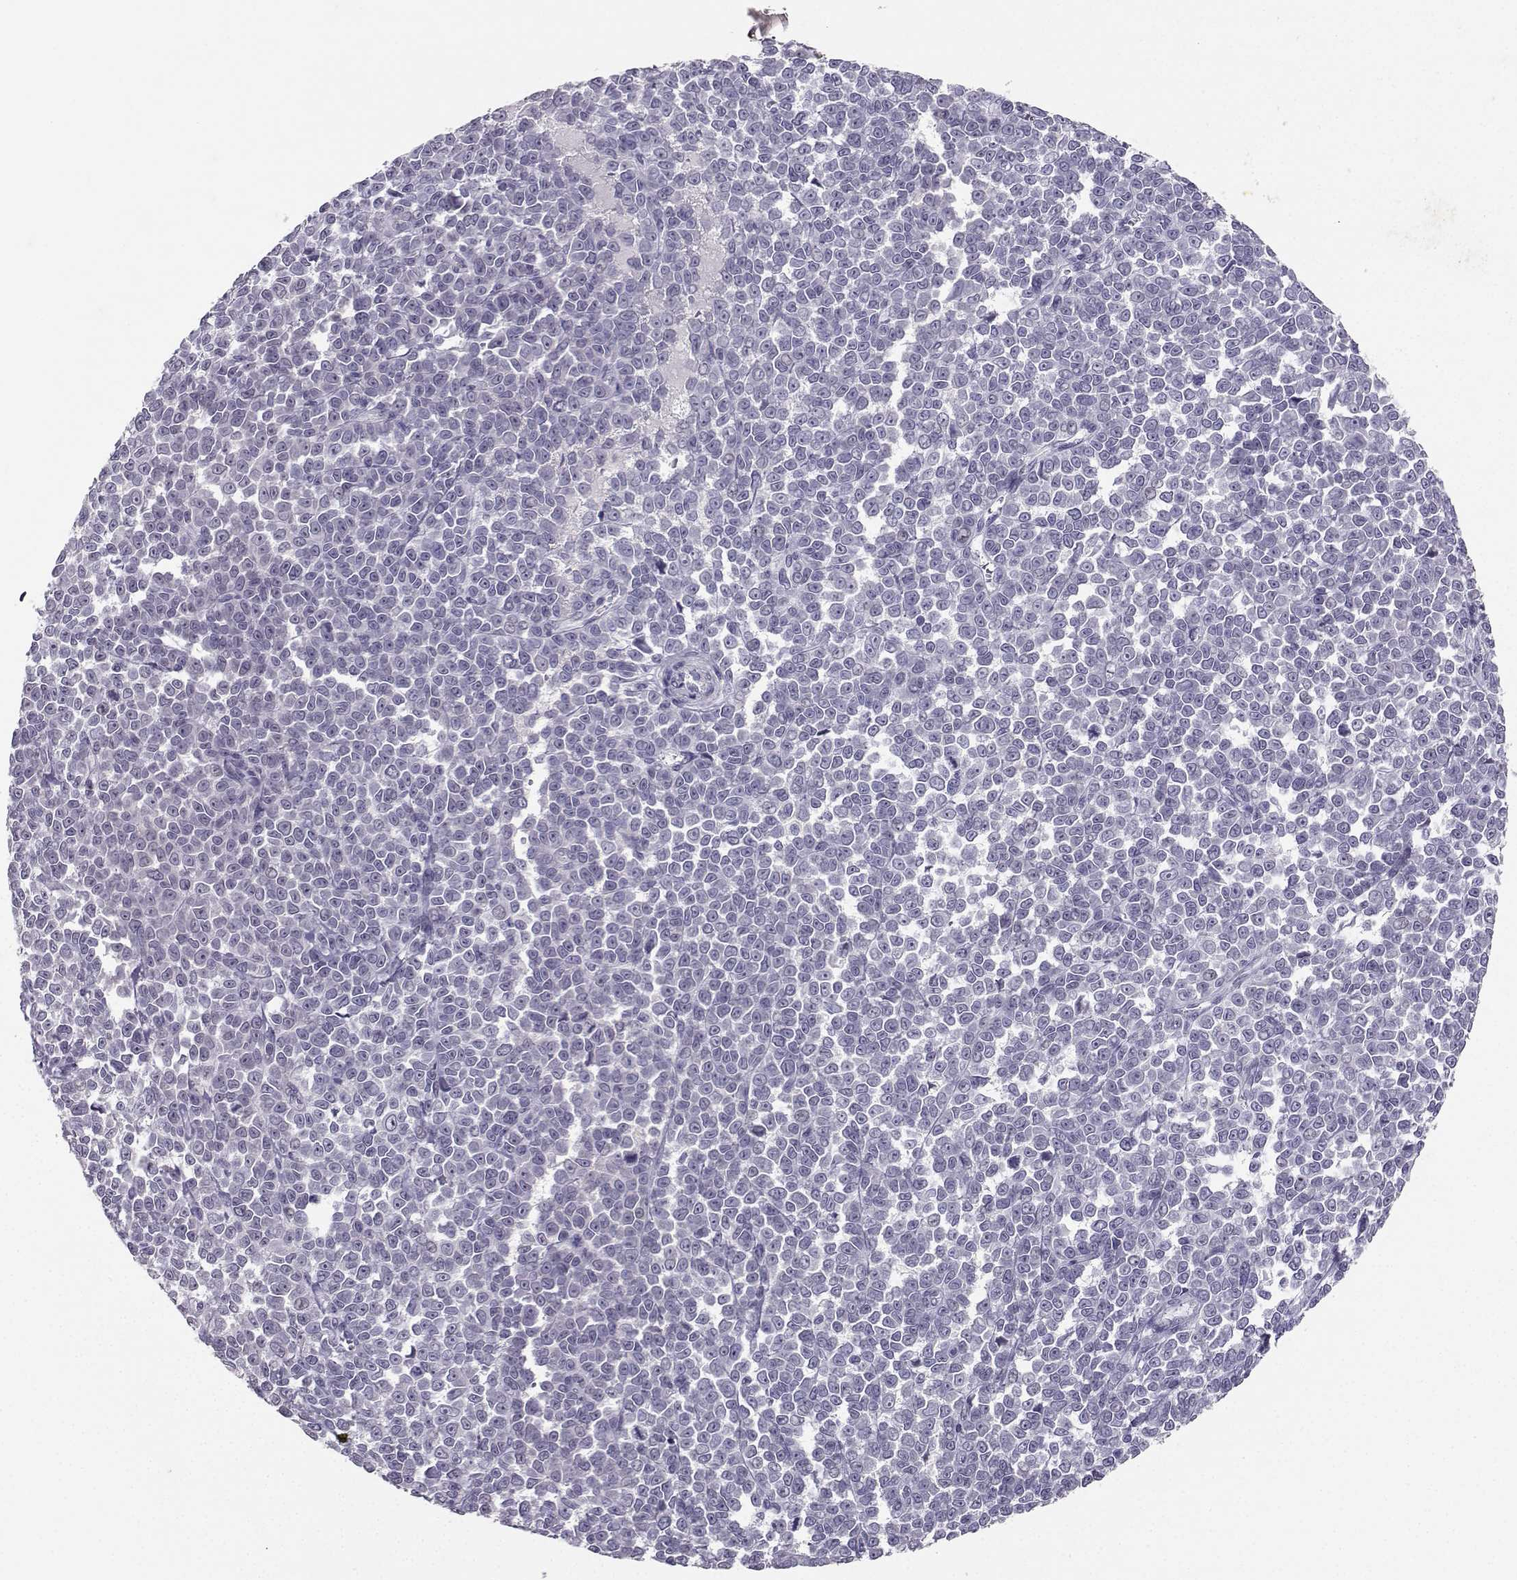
{"staining": {"intensity": "negative", "quantity": "none", "location": "none"}, "tissue": "melanoma", "cell_type": "Tumor cells", "image_type": "cancer", "snomed": [{"axis": "morphology", "description": "Malignant melanoma, NOS"}, {"axis": "topography", "description": "Skin"}], "caption": "Malignant melanoma was stained to show a protein in brown. There is no significant expression in tumor cells.", "gene": "PKP2", "patient": {"sex": "female", "age": 95}}